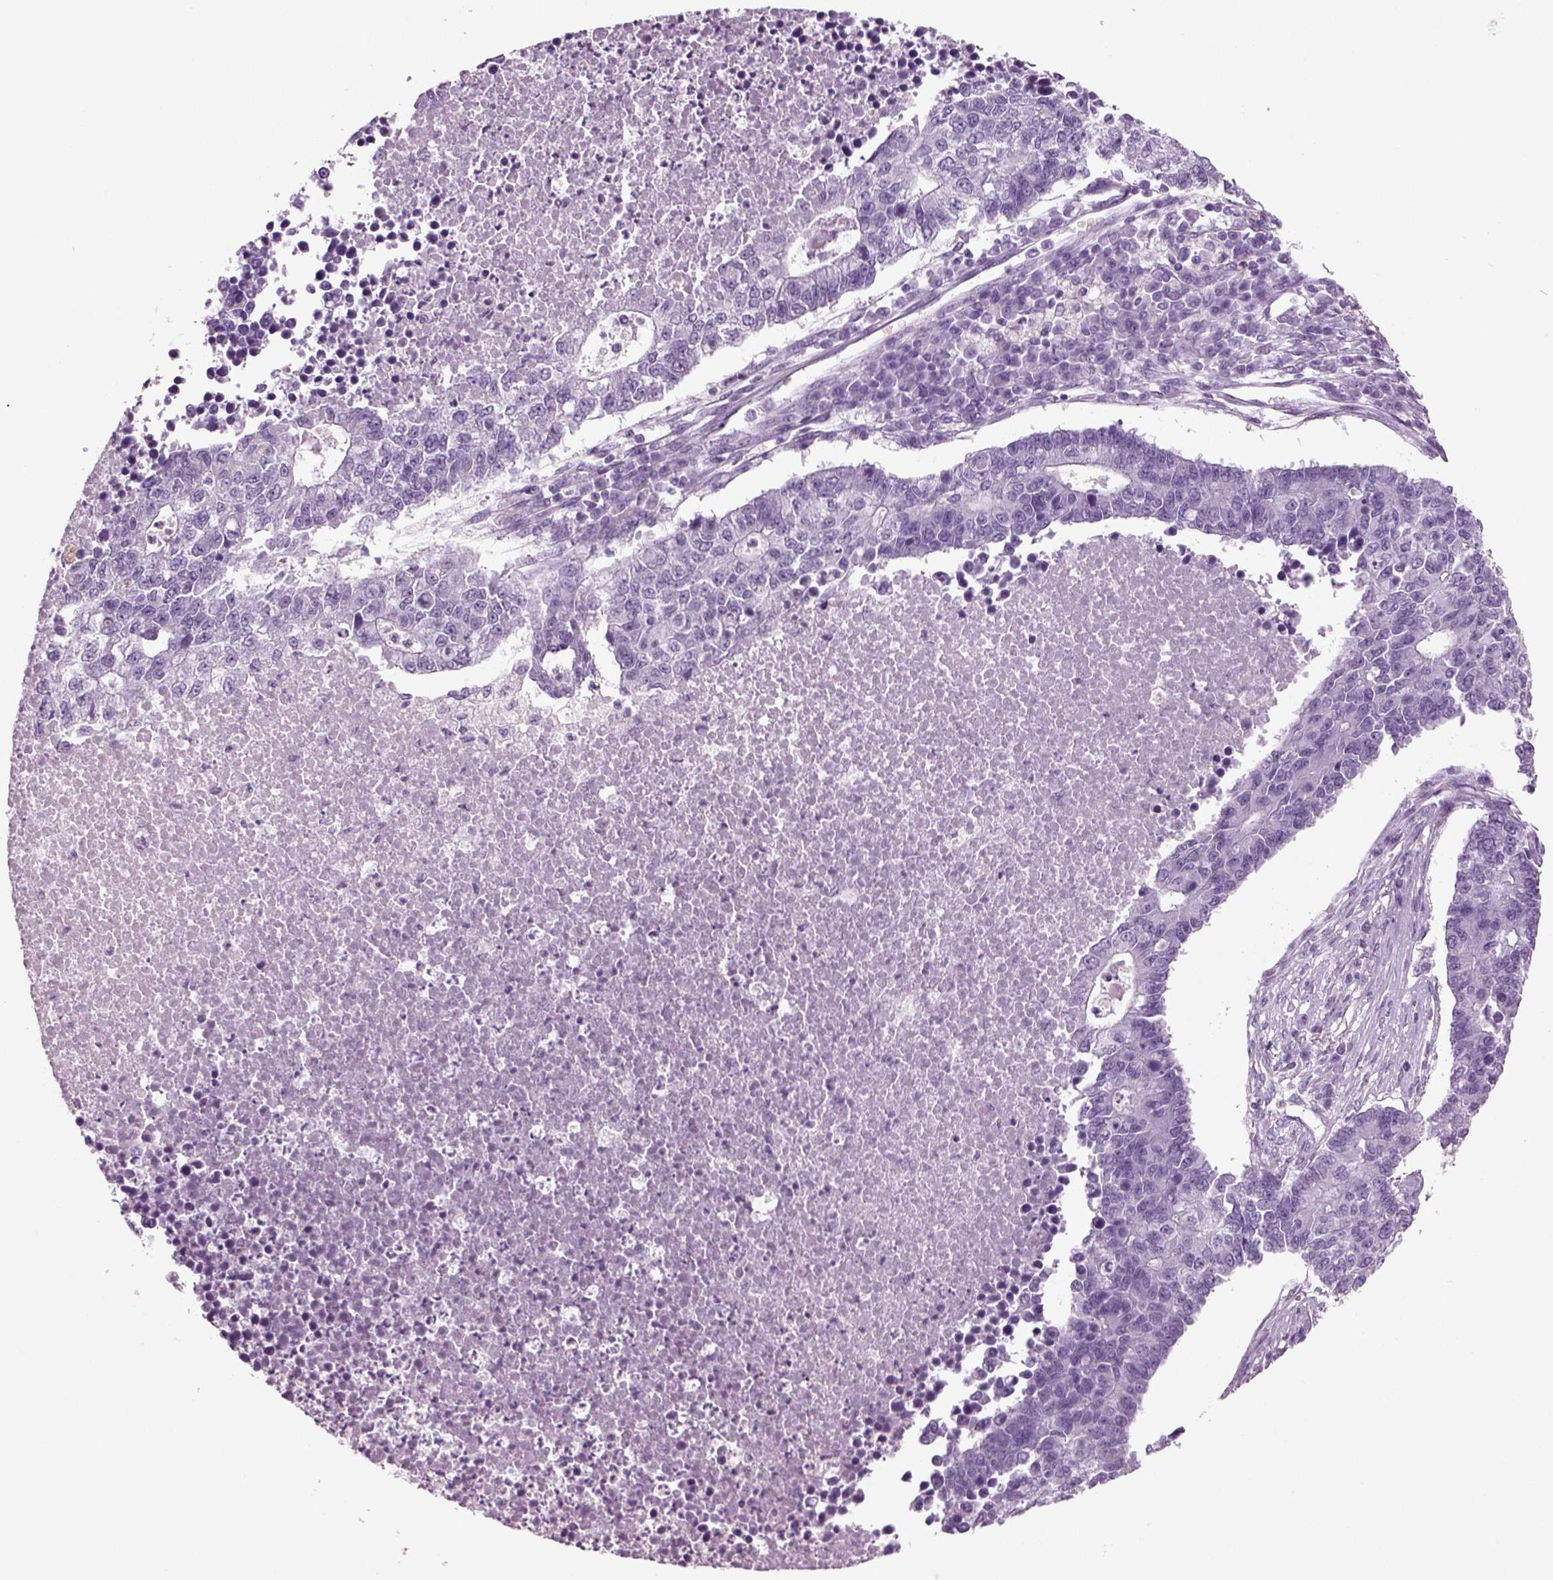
{"staining": {"intensity": "negative", "quantity": "none", "location": "none"}, "tissue": "lung cancer", "cell_type": "Tumor cells", "image_type": "cancer", "snomed": [{"axis": "morphology", "description": "Adenocarcinoma, NOS"}, {"axis": "topography", "description": "Lung"}], "caption": "A high-resolution photomicrograph shows immunohistochemistry (IHC) staining of lung adenocarcinoma, which reveals no significant positivity in tumor cells. (Stains: DAB (3,3'-diaminobenzidine) immunohistochemistry with hematoxylin counter stain, Microscopy: brightfield microscopy at high magnification).", "gene": "CRABP1", "patient": {"sex": "male", "age": 57}}